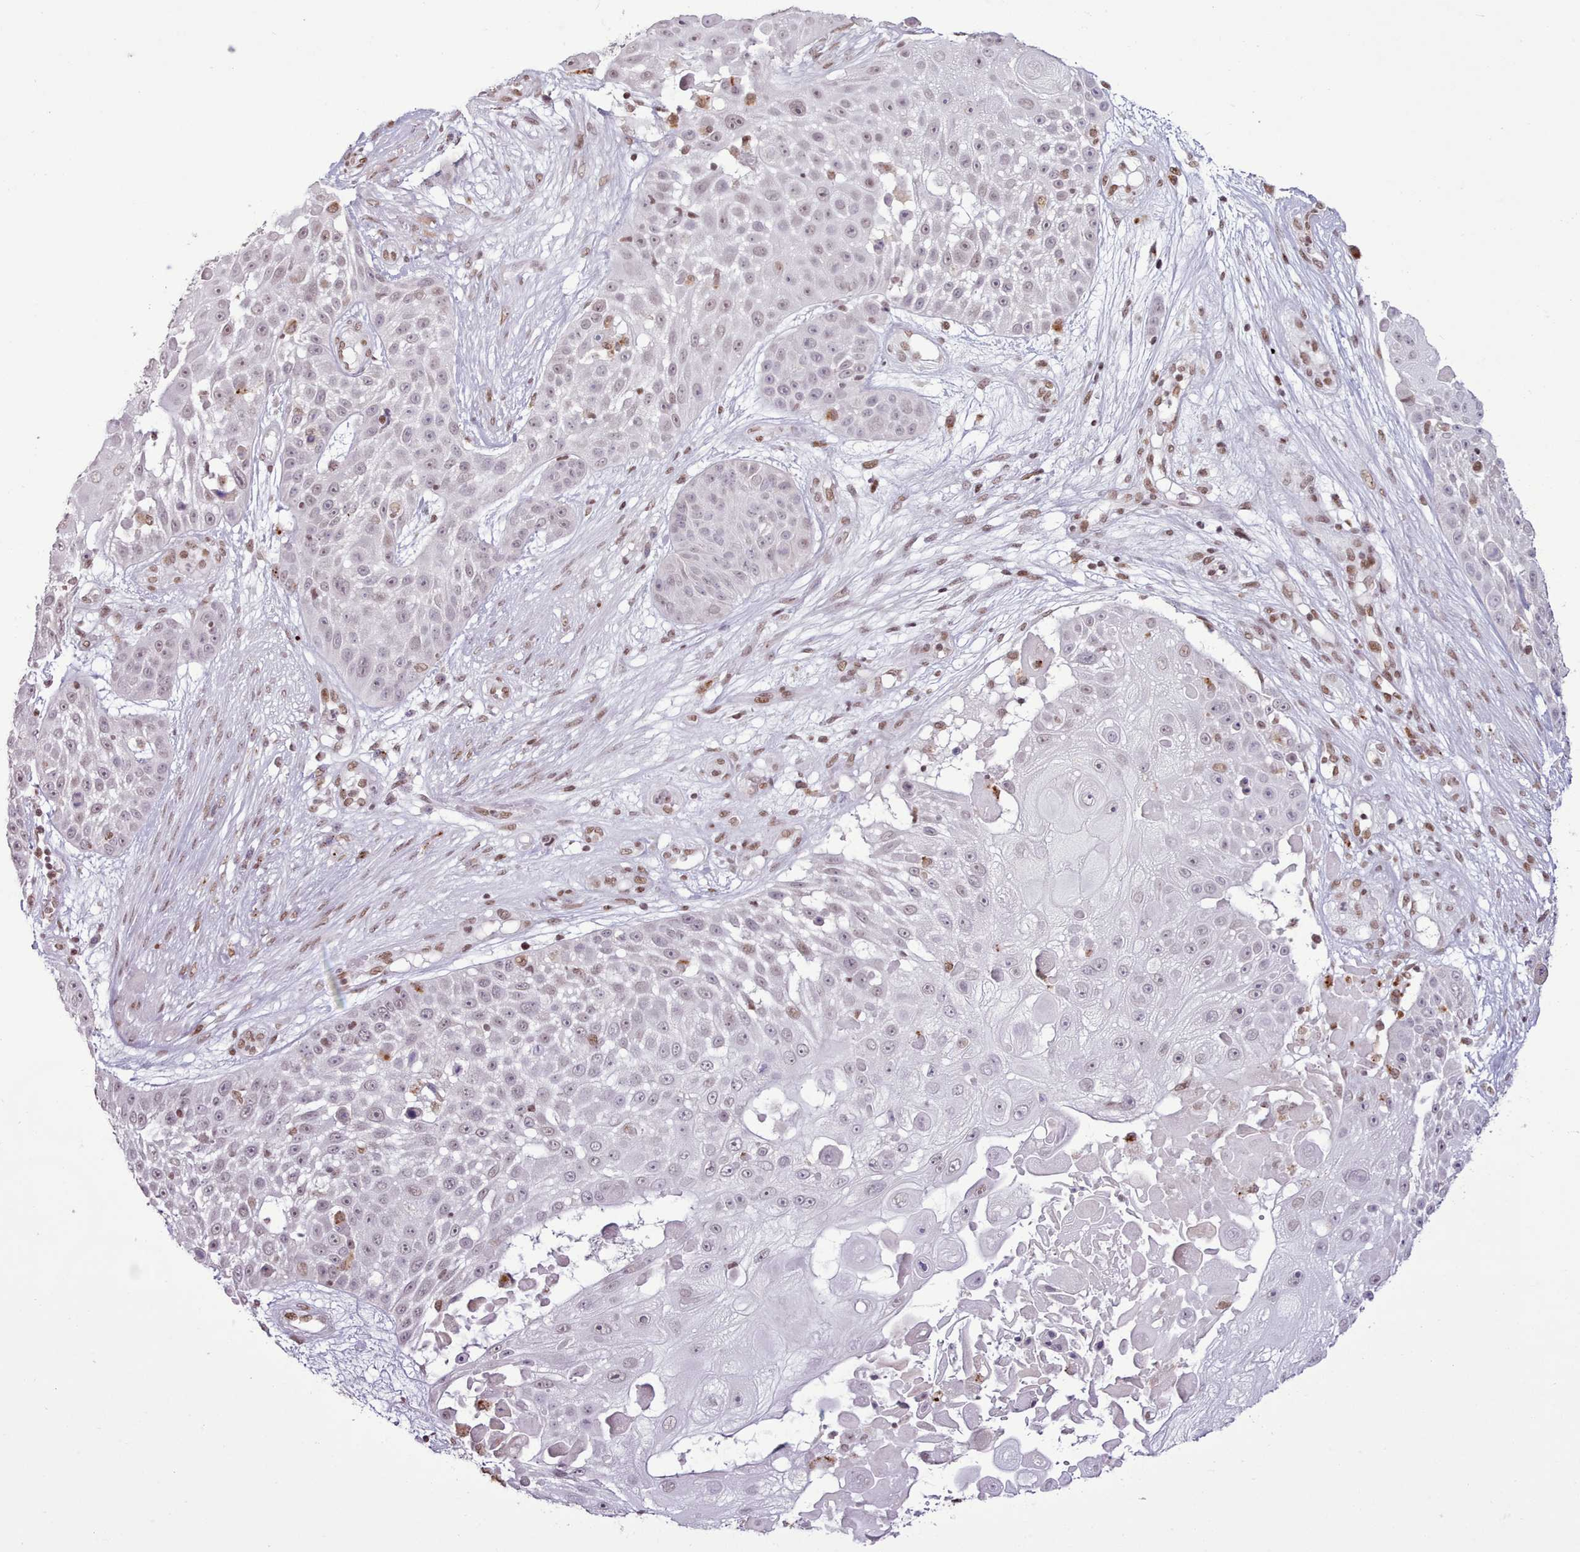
{"staining": {"intensity": "negative", "quantity": "none", "location": "none"}, "tissue": "skin cancer", "cell_type": "Tumor cells", "image_type": "cancer", "snomed": [{"axis": "morphology", "description": "Squamous cell carcinoma, NOS"}, {"axis": "topography", "description": "Skin"}], "caption": "IHC of squamous cell carcinoma (skin) exhibits no expression in tumor cells.", "gene": "TAF15", "patient": {"sex": "female", "age": 86}}